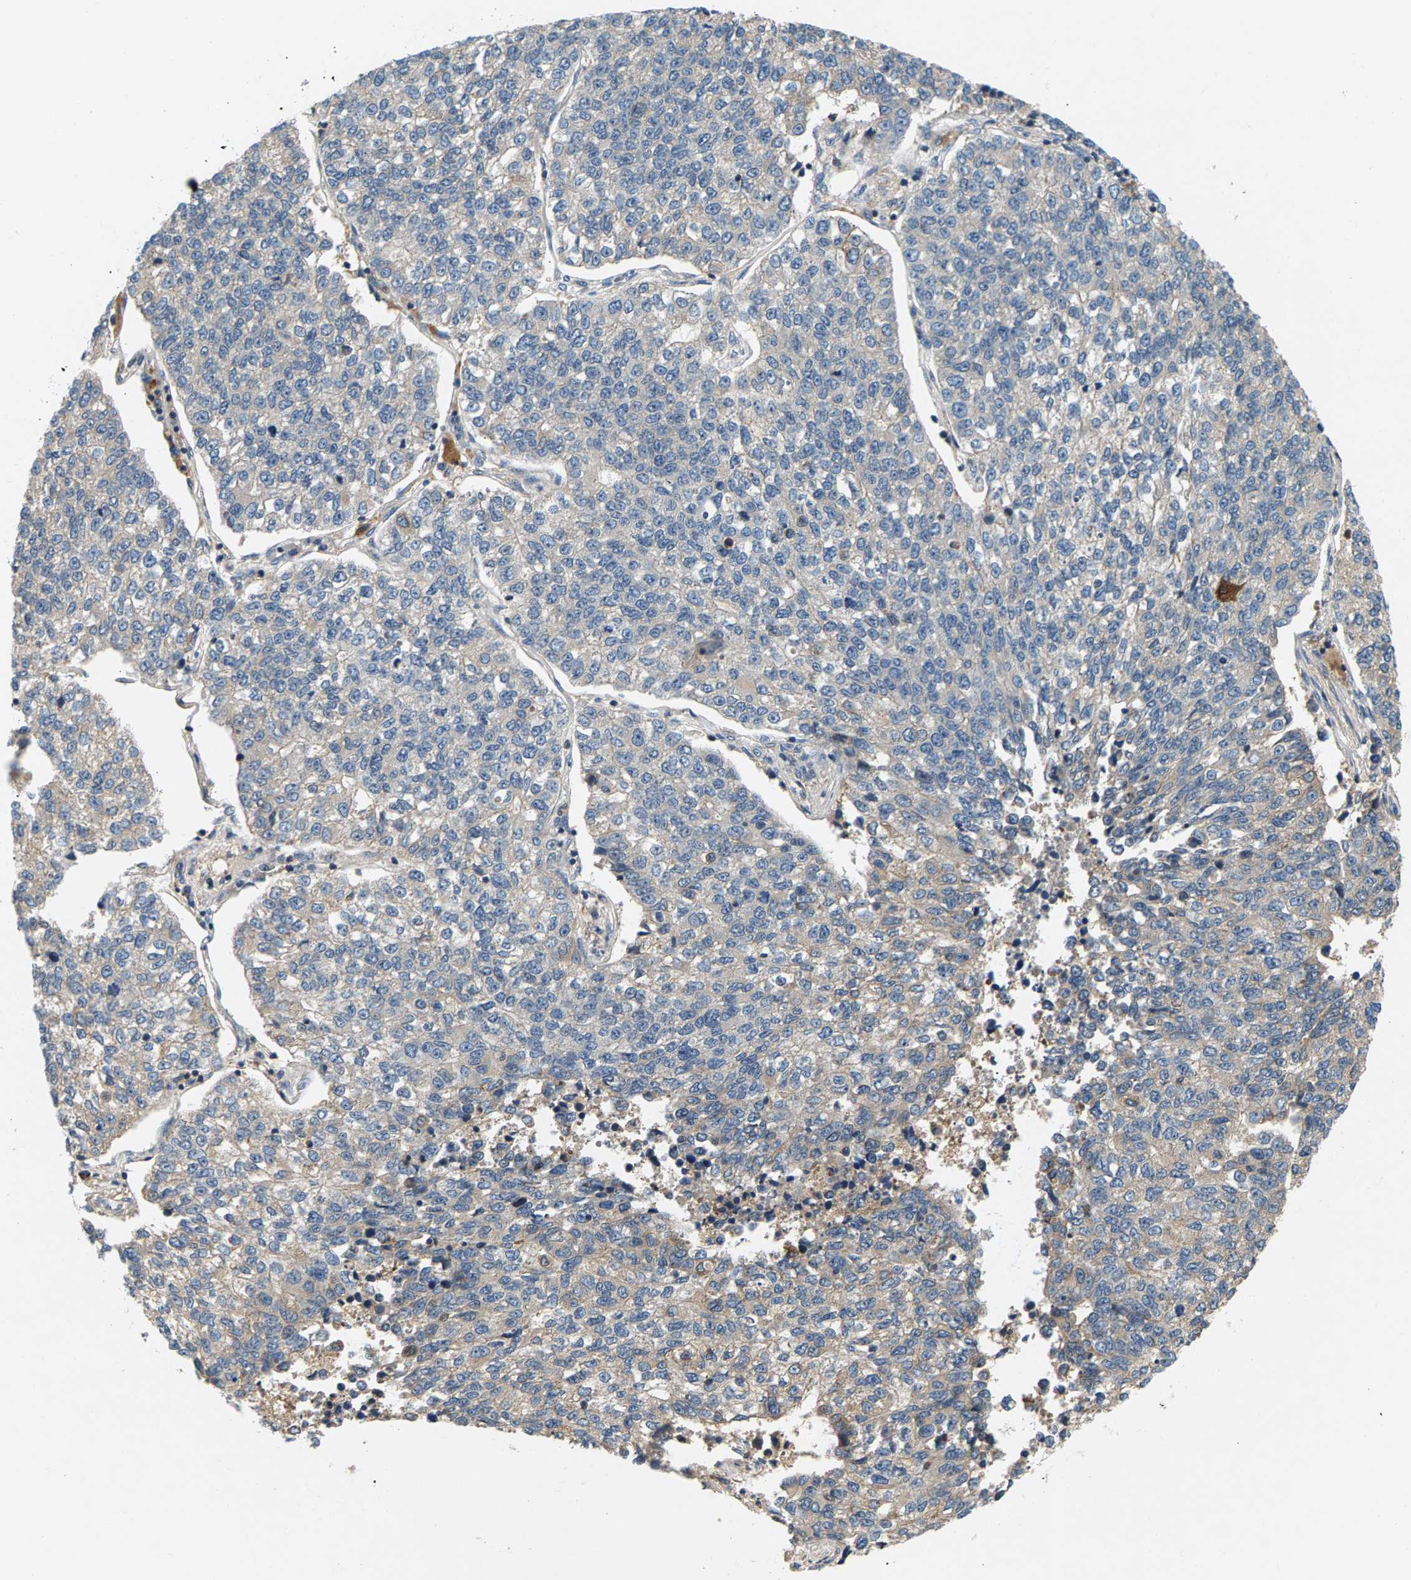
{"staining": {"intensity": "negative", "quantity": "none", "location": "none"}, "tissue": "lung cancer", "cell_type": "Tumor cells", "image_type": "cancer", "snomed": [{"axis": "morphology", "description": "Adenocarcinoma, NOS"}, {"axis": "topography", "description": "Lung"}], "caption": "Histopathology image shows no protein staining in tumor cells of lung cancer tissue. (Stains: DAB (3,3'-diaminobenzidine) immunohistochemistry (IHC) with hematoxylin counter stain, Microscopy: brightfield microscopy at high magnification).", "gene": "FAM78A", "patient": {"sex": "male", "age": 49}}